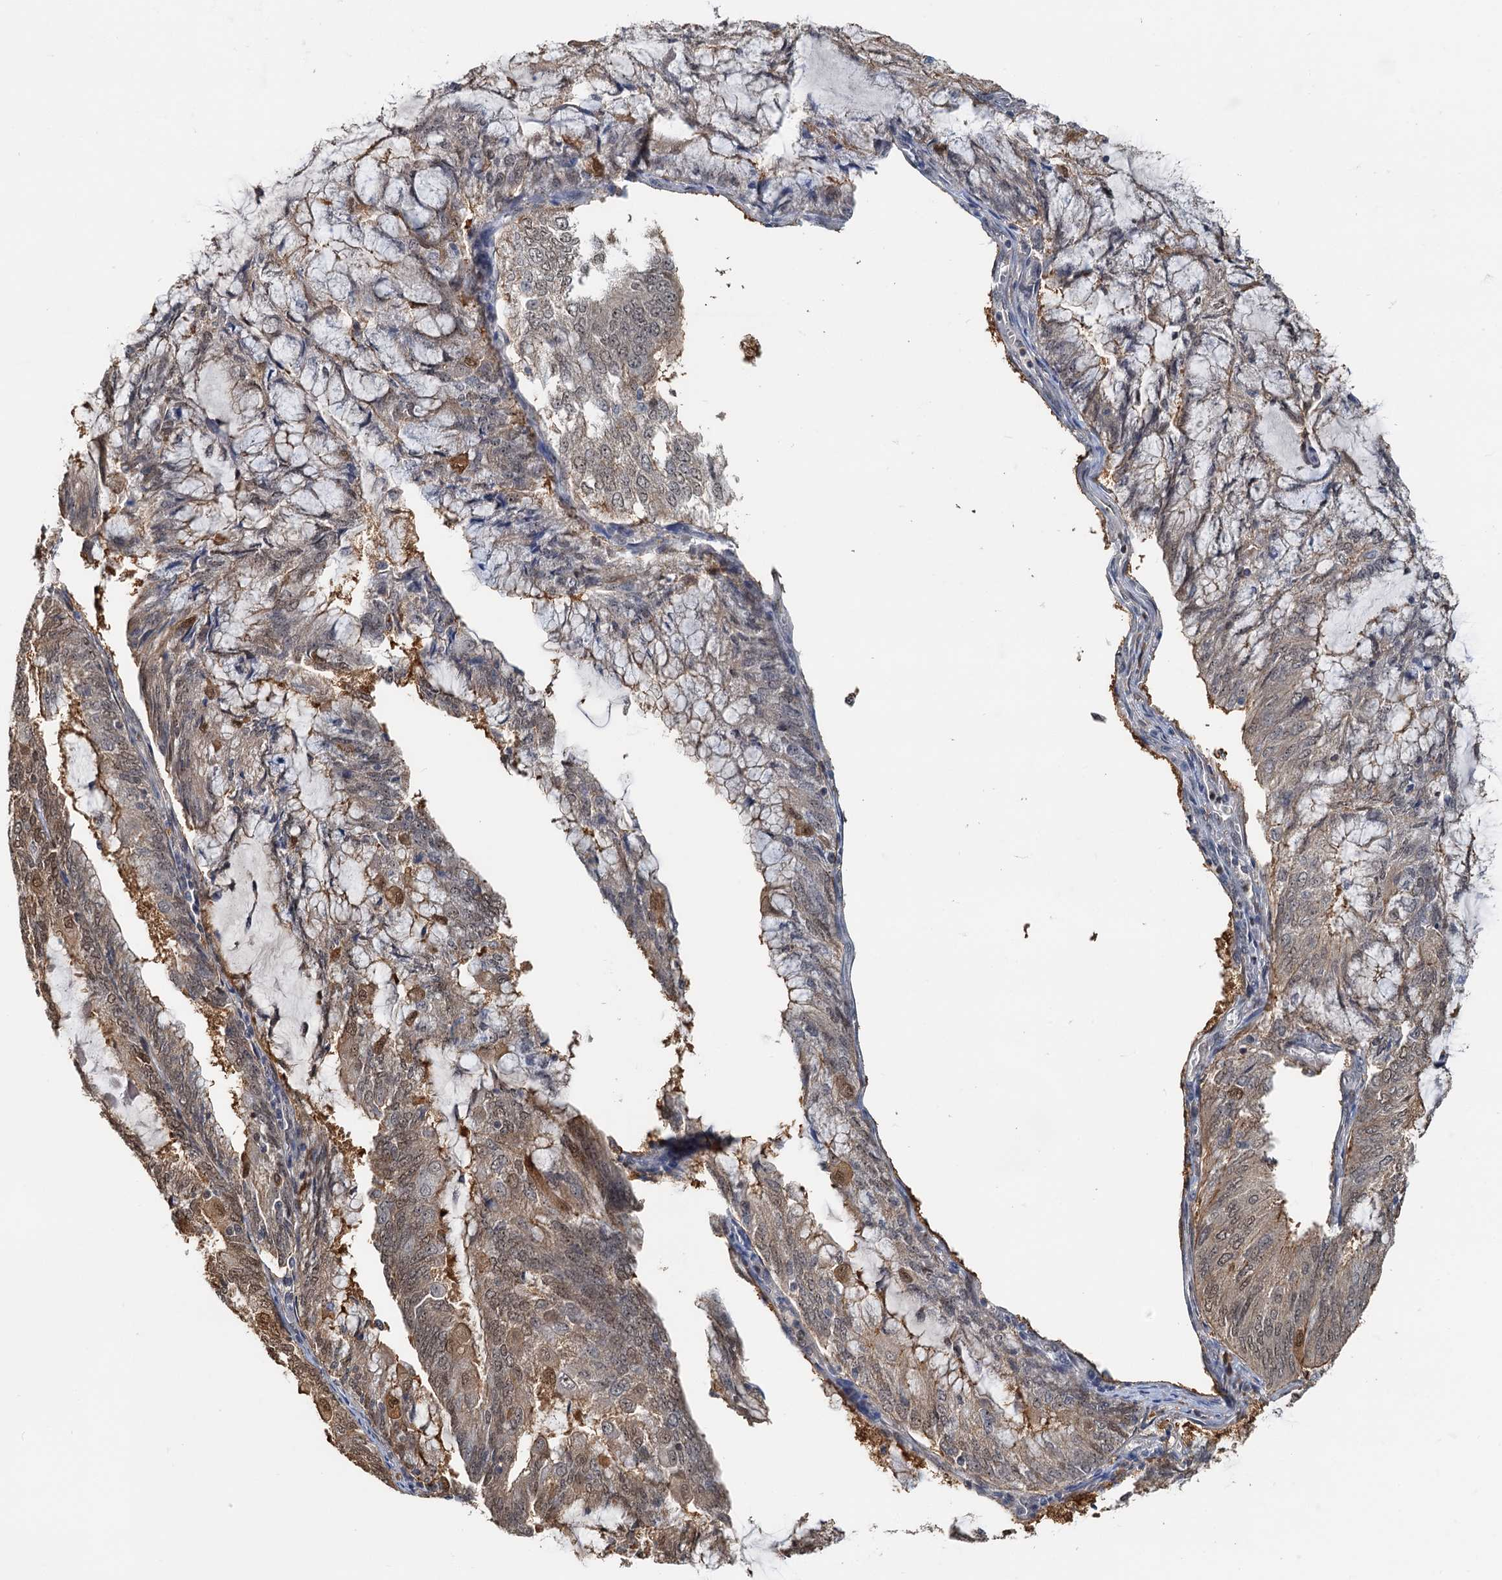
{"staining": {"intensity": "moderate", "quantity": "25%-75%", "location": "cytoplasmic/membranous,nuclear"}, "tissue": "endometrial cancer", "cell_type": "Tumor cells", "image_type": "cancer", "snomed": [{"axis": "morphology", "description": "Adenocarcinoma, NOS"}, {"axis": "topography", "description": "Endometrium"}], "caption": "A brown stain highlights moderate cytoplasmic/membranous and nuclear staining of a protein in endometrial adenocarcinoma tumor cells. (DAB IHC with brightfield microscopy, high magnification).", "gene": "SPINDOC", "patient": {"sex": "female", "age": 81}}